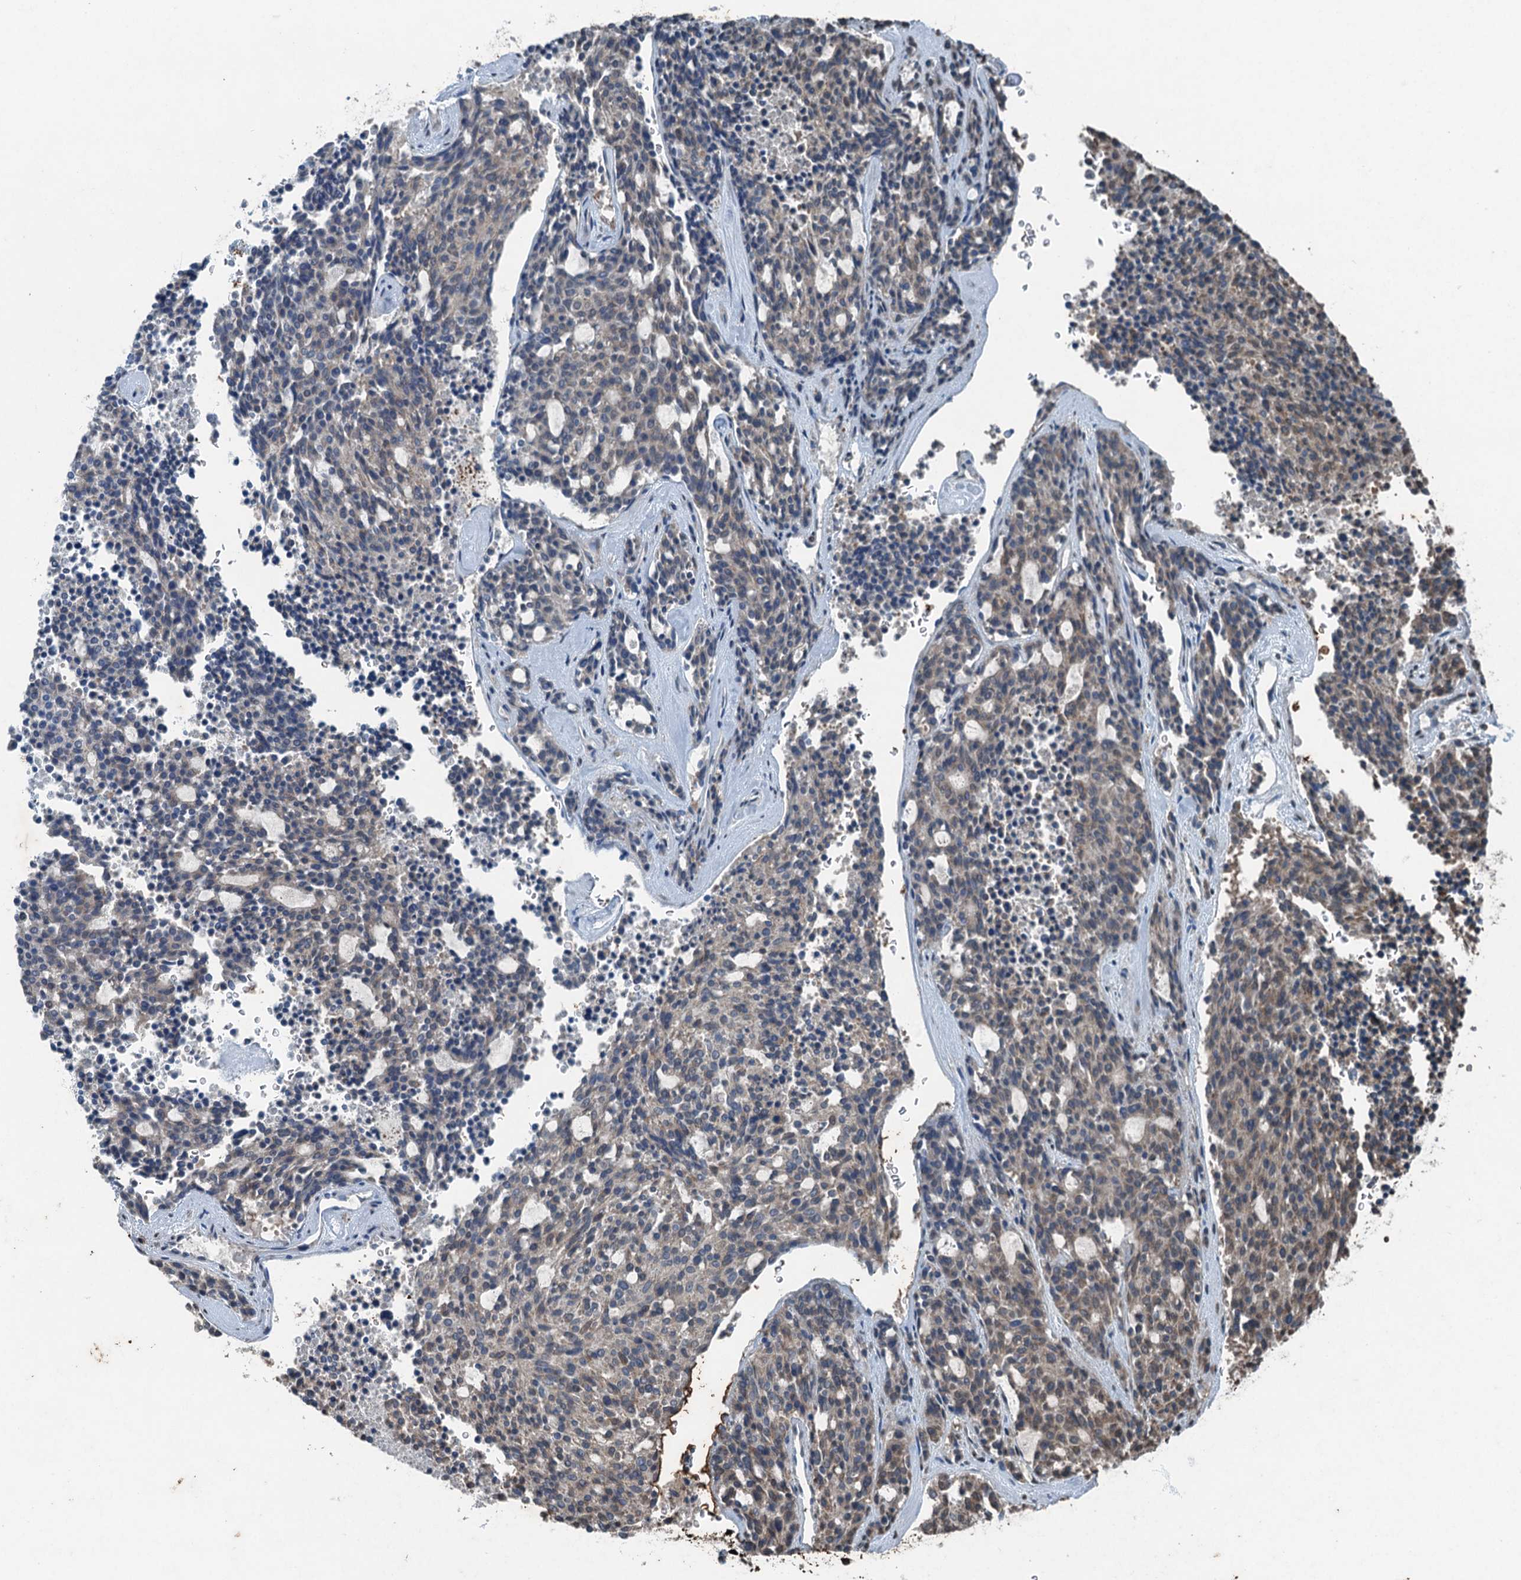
{"staining": {"intensity": "weak", "quantity": "<25%", "location": "cytoplasmic/membranous"}, "tissue": "carcinoid", "cell_type": "Tumor cells", "image_type": "cancer", "snomed": [{"axis": "morphology", "description": "Carcinoid, malignant, NOS"}, {"axis": "topography", "description": "Pancreas"}], "caption": "Immunohistochemistry (IHC) of carcinoid exhibits no expression in tumor cells.", "gene": "TCTN1", "patient": {"sex": "female", "age": 54}}